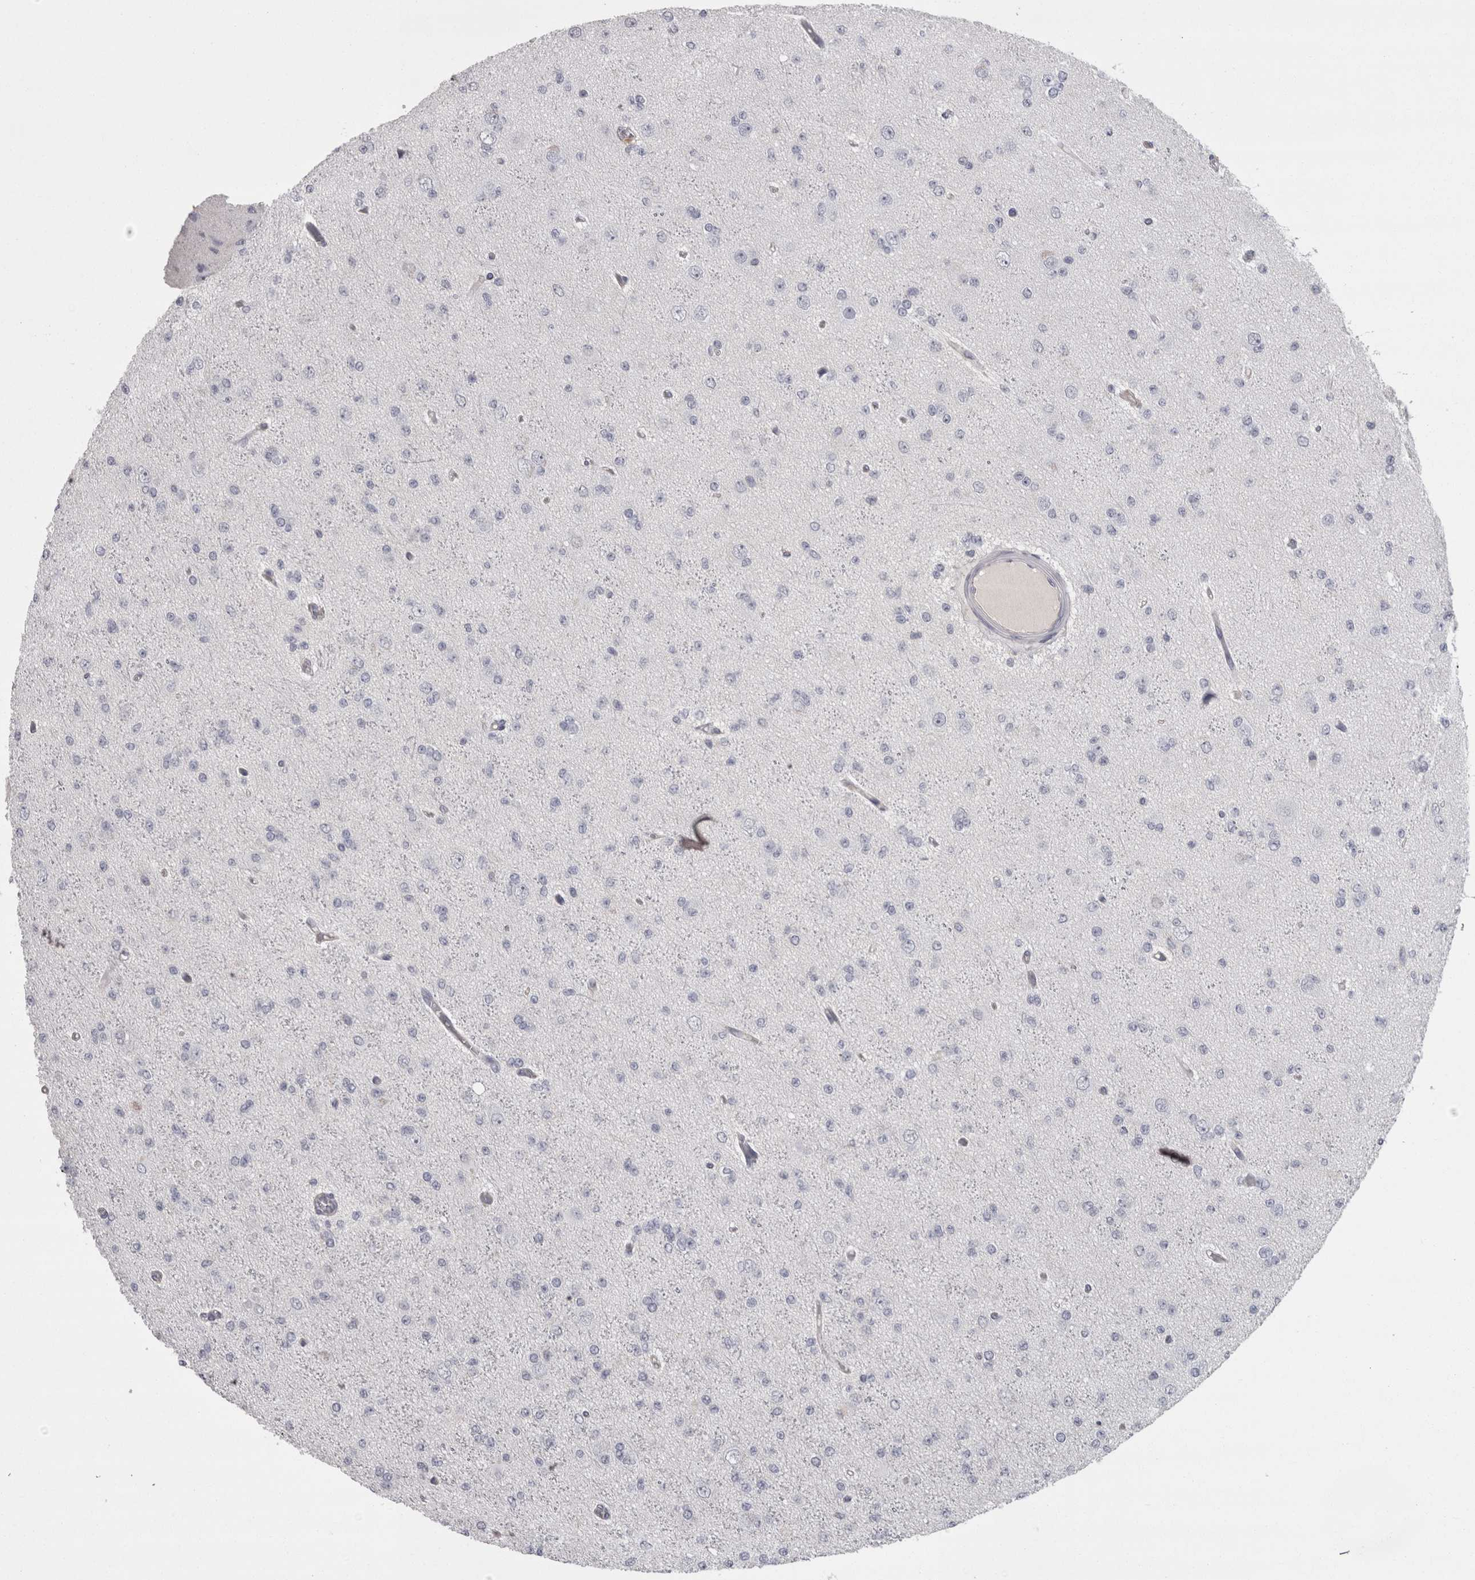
{"staining": {"intensity": "negative", "quantity": "none", "location": "none"}, "tissue": "glioma", "cell_type": "Tumor cells", "image_type": "cancer", "snomed": [{"axis": "morphology", "description": "Glioma, malignant, Low grade"}, {"axis": "topography", "description": "Brain"}], "caption": "The histopathology image reveals no staining of tumor cells in malignant glioma (low-grade).", "gene": "LYZL6", "patient": {"sex": "female", "age": 22}}